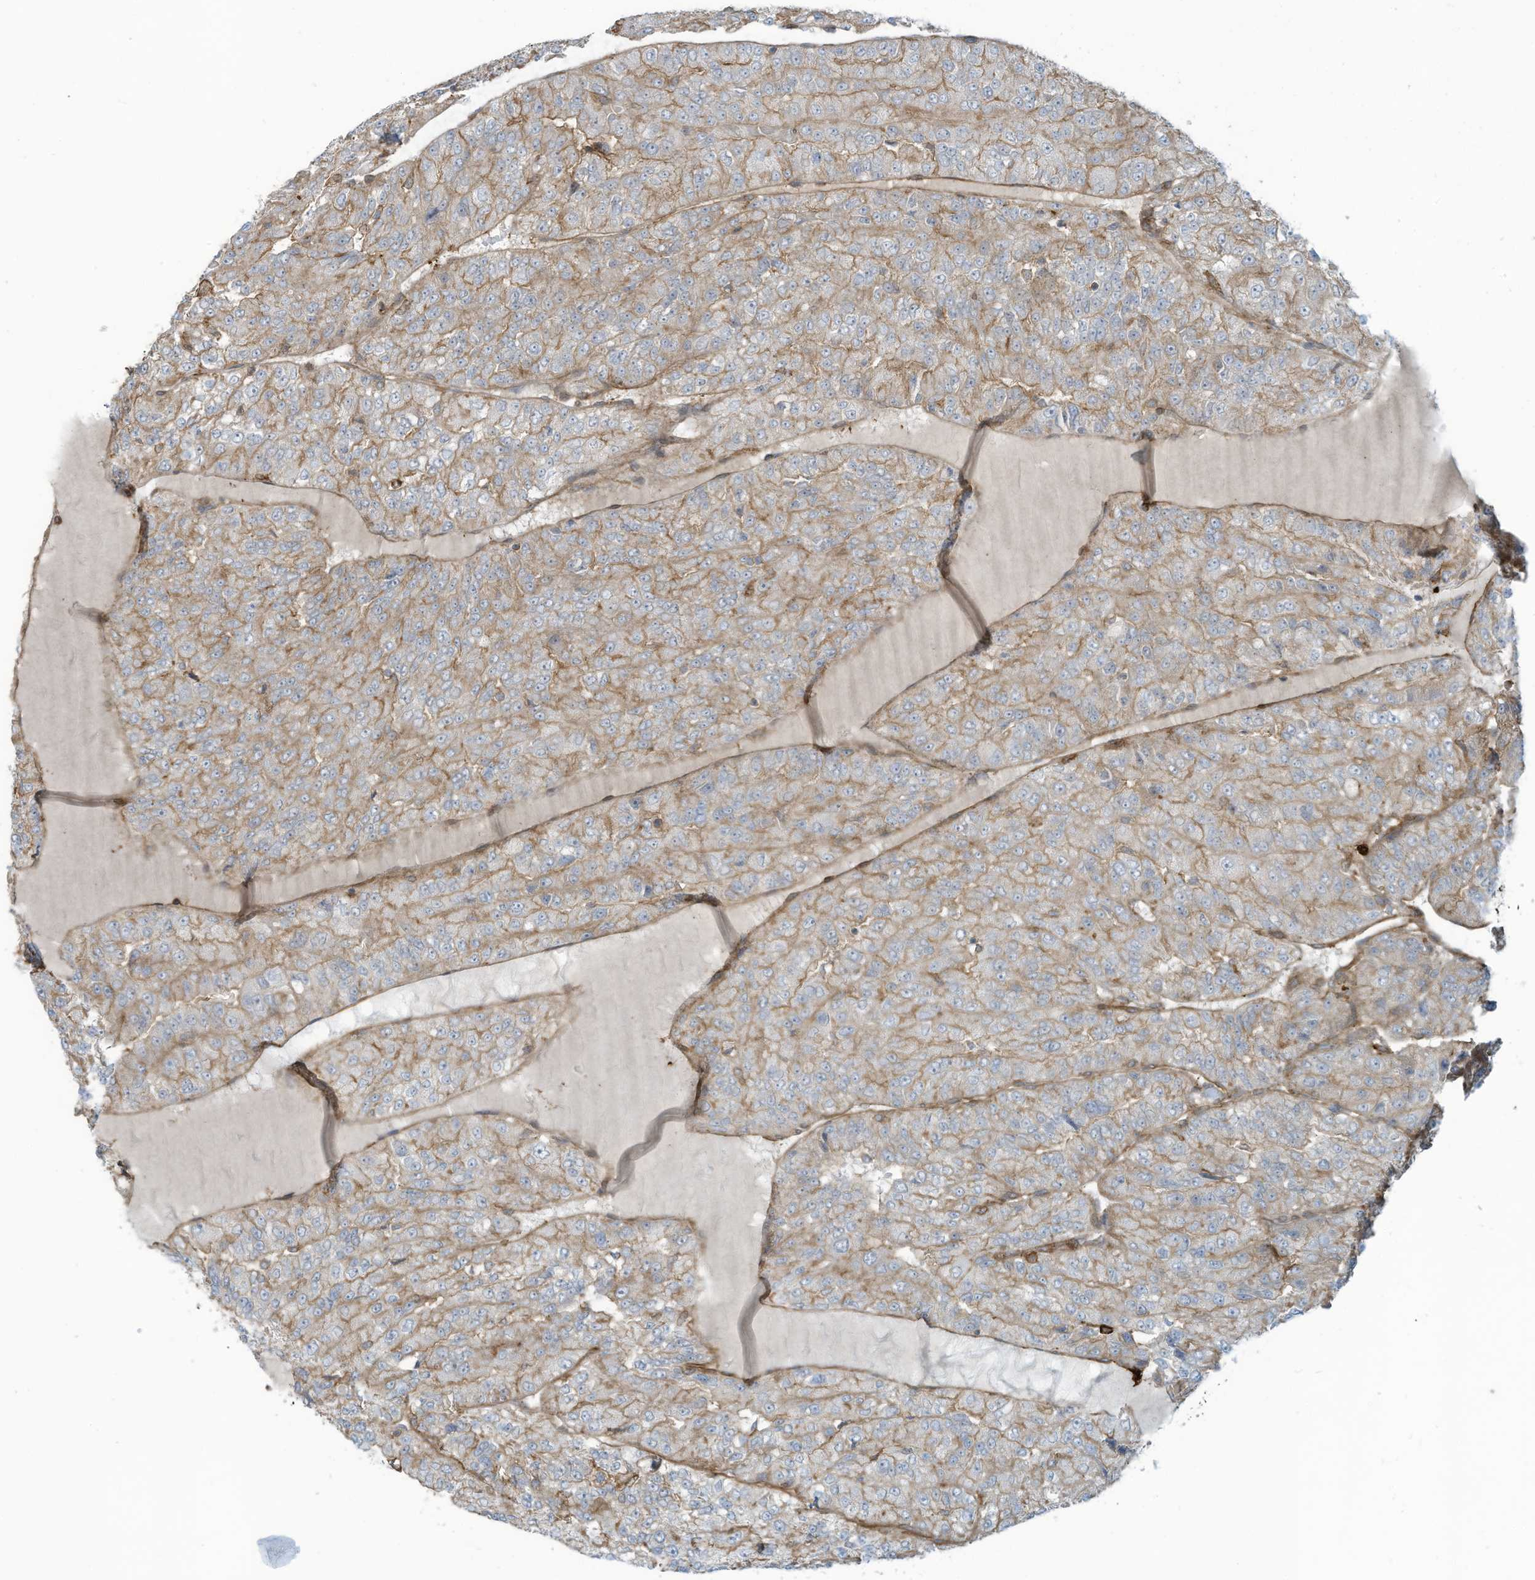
{"staining": {"intensity": "moderate", "quantity": "25%-75%", "location": "cytoplasmic/membranous"}, "tissue": "renal cancer", "cell_type": "Tumor cells", "image_type": "cancer", "snomed": [{"axis": "morphology", "description": "Adenocarcinoma, NOS"}, {"axis": "topography", "description": "Kidney"}], "caption": "DAB immunohistochemical staining of human renal cancer (adenocarcinoma) exhibits moderate cytoplasmic/membranous protein positivity in approximately 25%-75% of tumor cells.", "gene": "SLC9A2", "patient": {"sex": "female", "age": 63}}